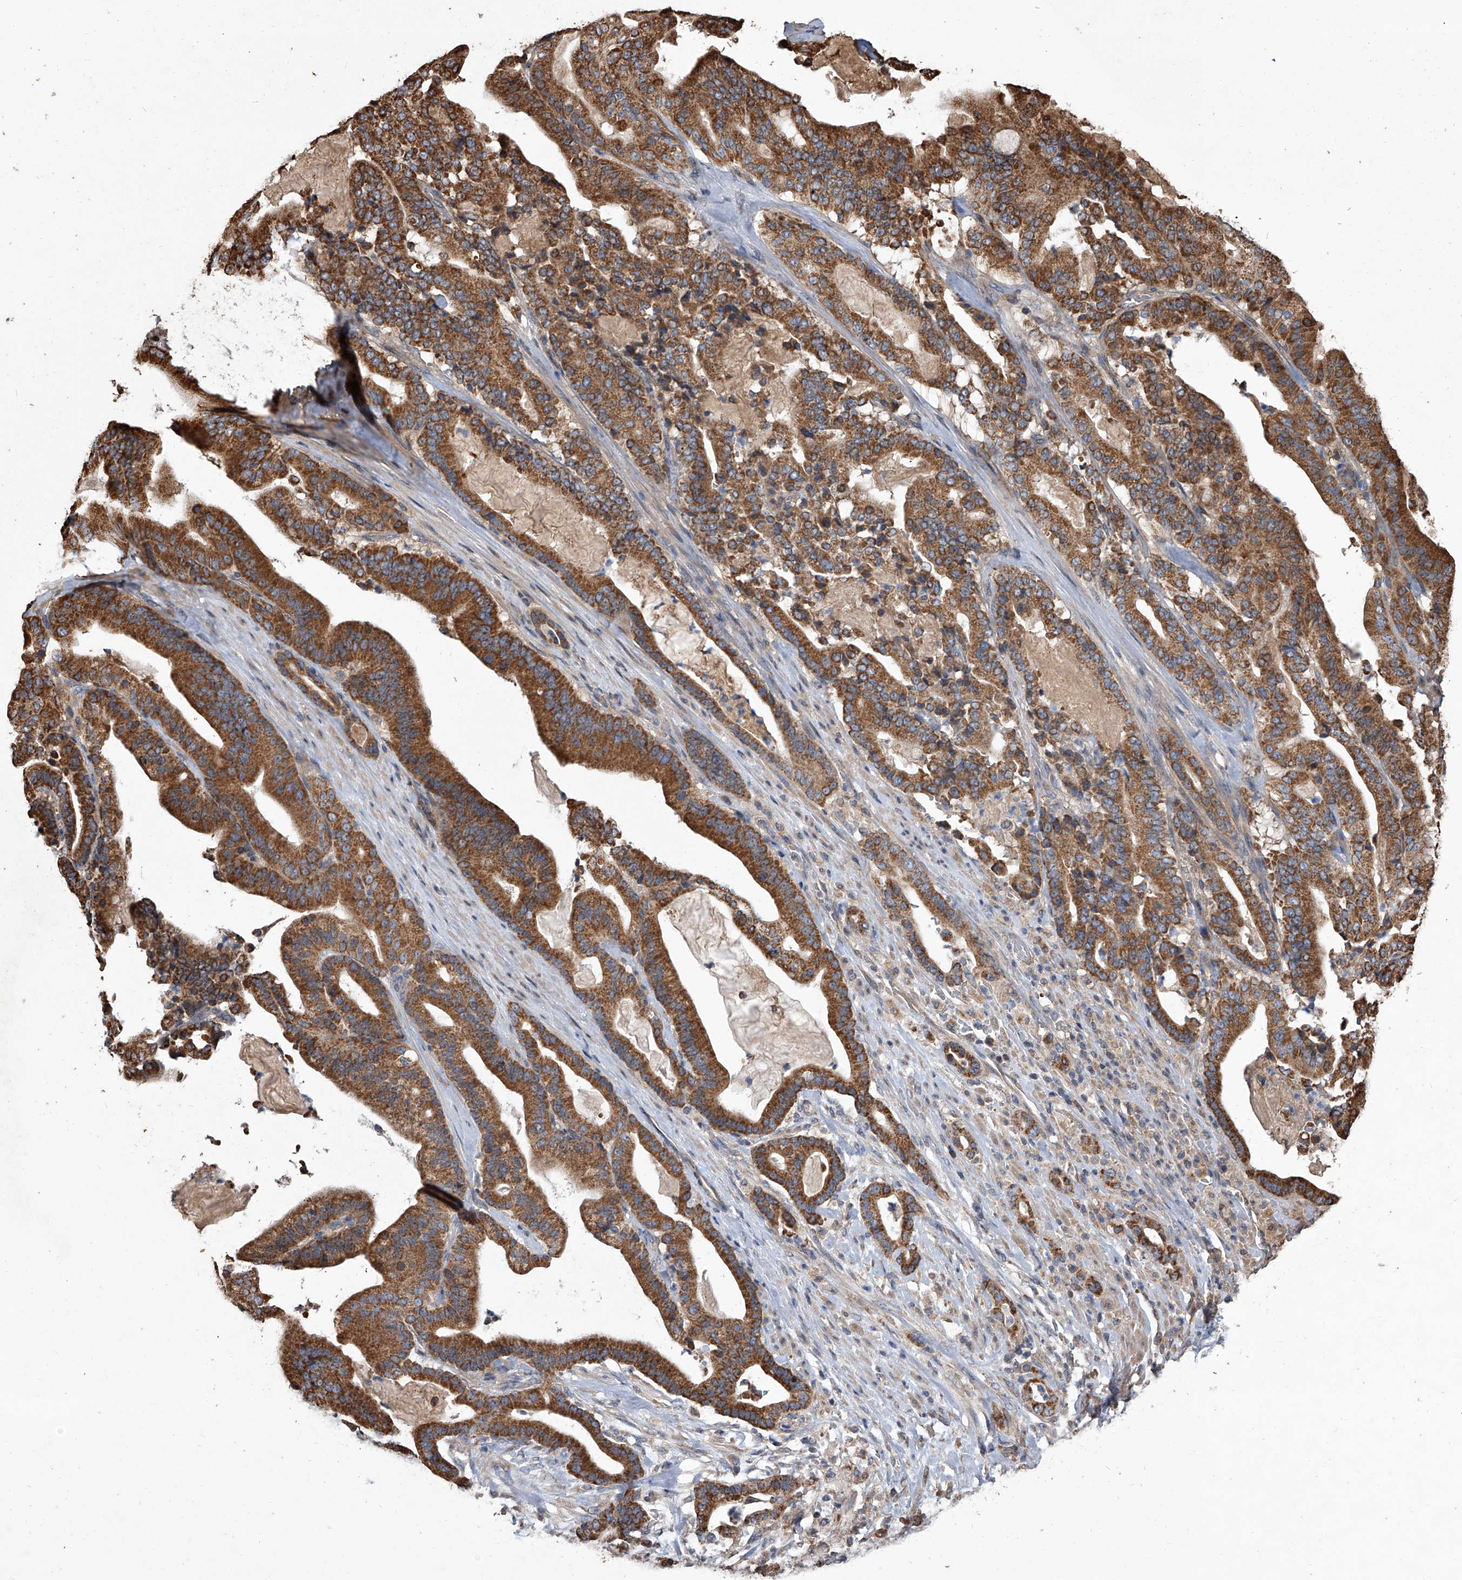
{"staining": {"intensity": "moderate", "quantity": ">75%", "location": "cytoplasmic/membranous"}, "tissue": "pancreatic cancer", "cell_type": "Tumor cells", "image_type": "cancer", "snomed": [{"axis": "morphology", "description": "Adenocarcinoma, NOS"}, {"axis": "topography", "description": "Pancreas"}], "caption": "About >75% of tumor cells in human adenocarcinoma (pancreatic) show moderate cytoplasmic/membranous protein staining as visualized by brown immunohistochemical staining.", "gene": "LTV1", "patient": {"sex": "male", "age": 63}}